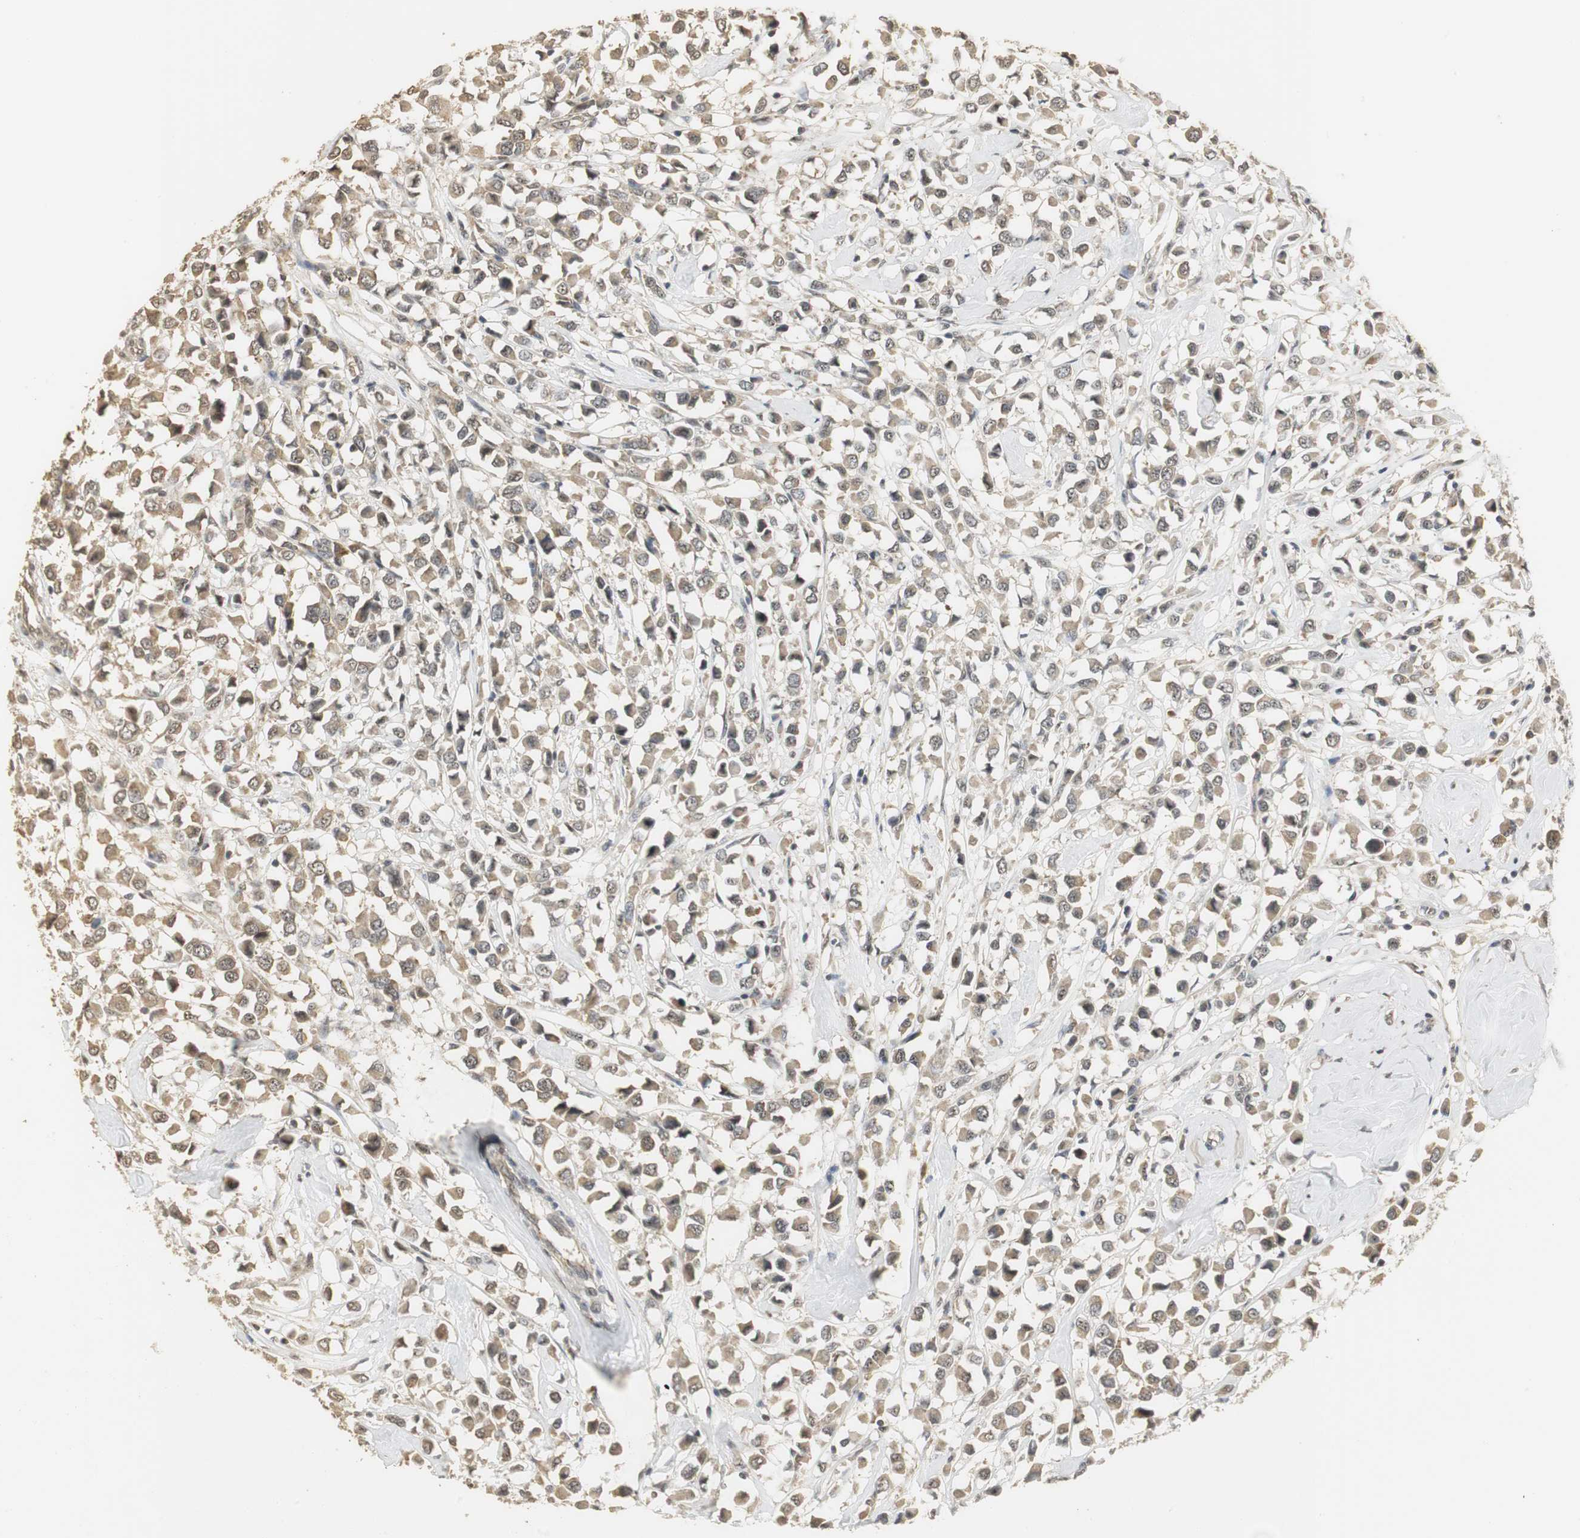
{"staining": {"intensity": "weak", "quantity": ">75%", "location": "cytoplasmic/membranous"}, "tissue": "breast cancer", "cell_type": "Tumor cells", "image_type": "cancer", "snomed": [{"axis": "morphology", "description": "Duct carcinoma"}, {"axis": "topography", "description": "Breast"}], "caption": "The image reveals a brown stain indicating the presence of a protein in the cytoplasmic/membranous of tumor cells in infiltrating ductal carcinoma (breast).", "gene": "ELOA", "patient": {"sex": "female", "age": 61}}